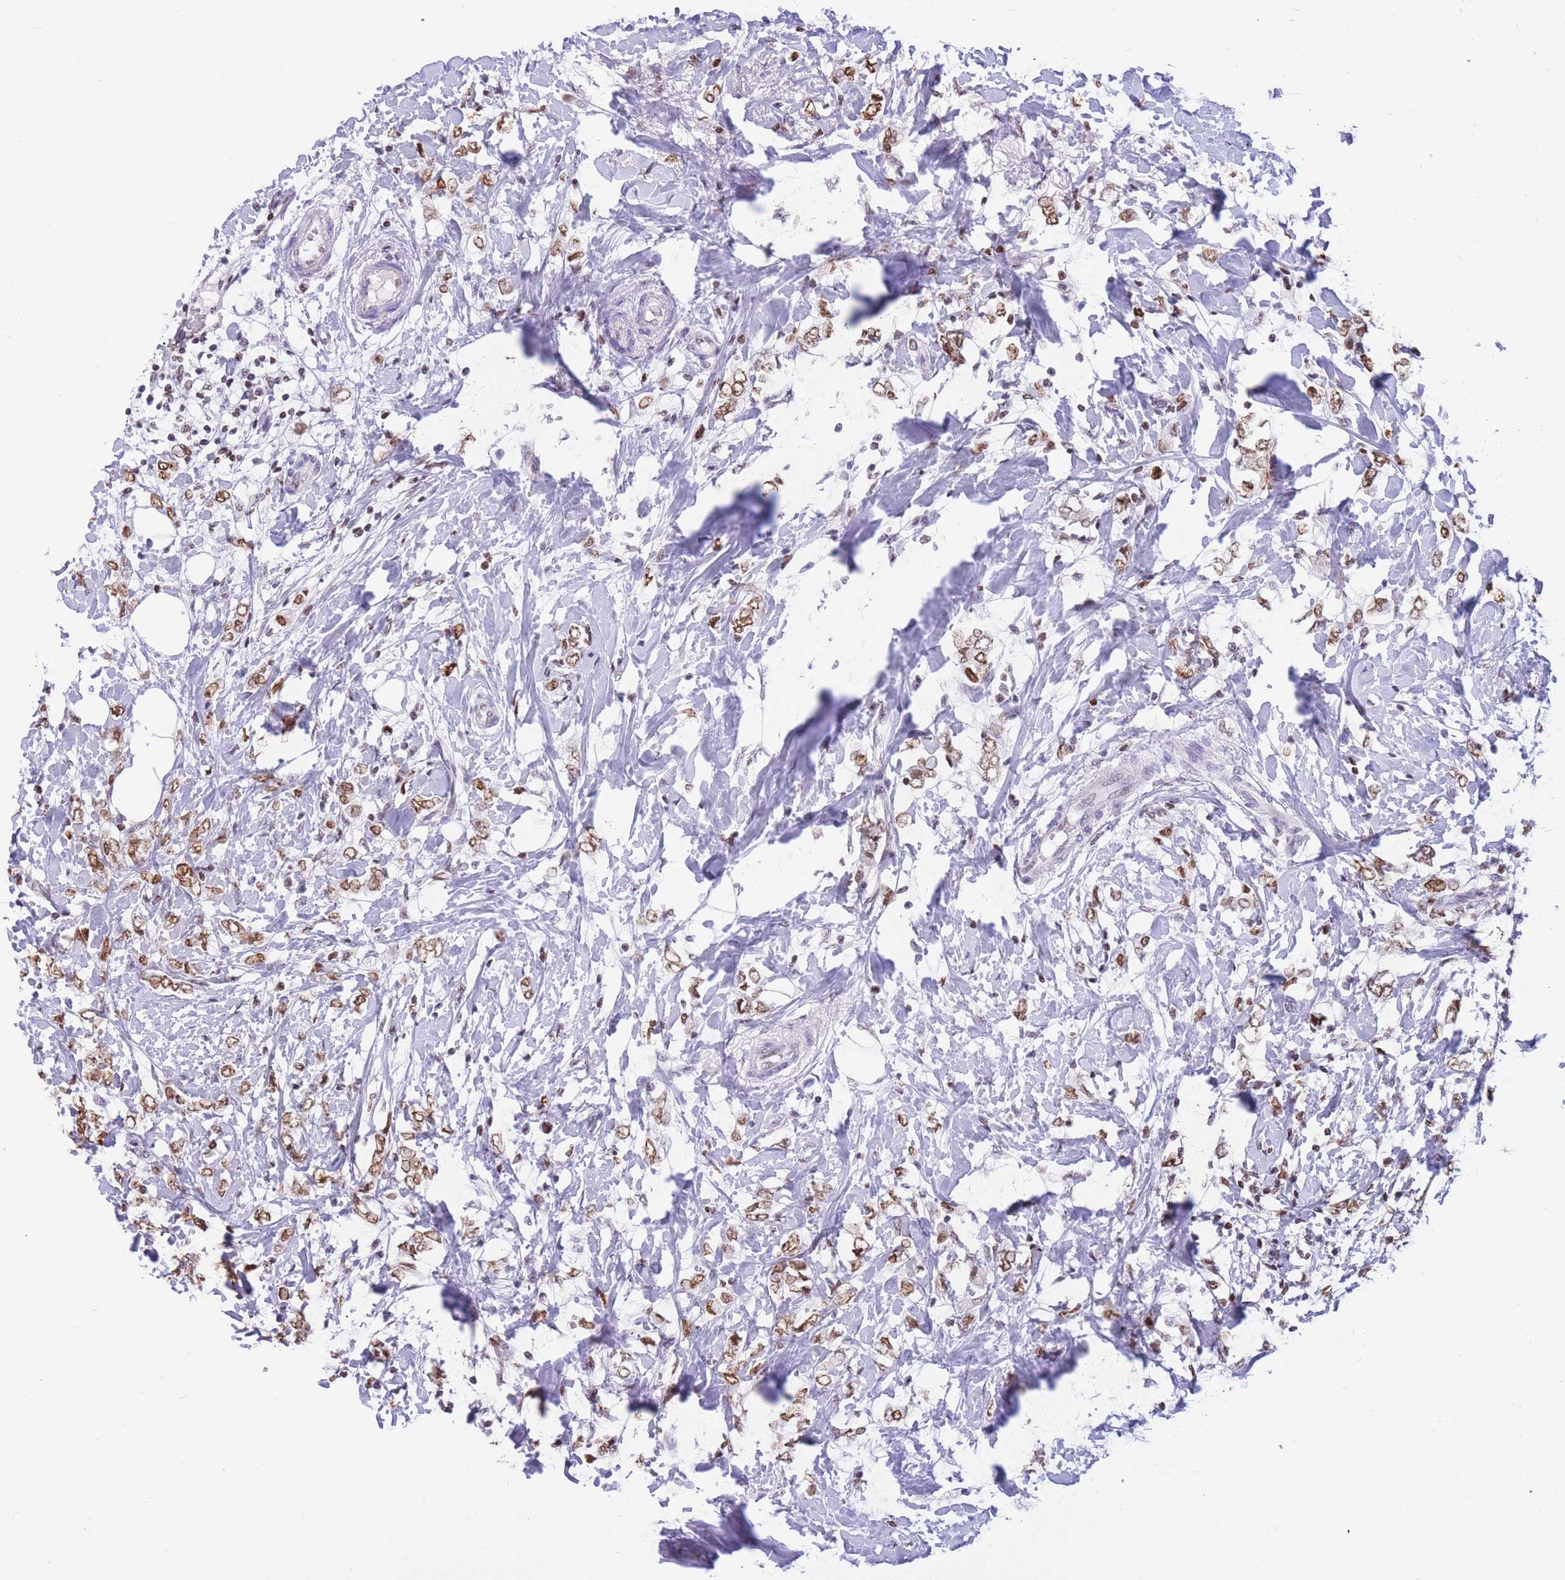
{"staining": {"intensity": "moderate", "quantity": ">75%", "location": "nuclear"}, "tissue": "breast cancer", "cell_type": "Tumor cells", "image_type": "cancer", "snomed": [{"axis": "morphology", "description": "Normal tissue, NOS"}, {"axis": "morphology", "description": "Lobular carcinoma"}, {"axis": "topography", "description": "Breast"}], "caption": "Tumor cells demonstrate moderate nuclear positivity in about >75% of cells in breast cancer (lobular carcinoma). Ihc stains the protein of interest in brown and the nuclei are stained blue.", "gene": "HMGN1", "patient": {"sex": "female", "age": 47}}